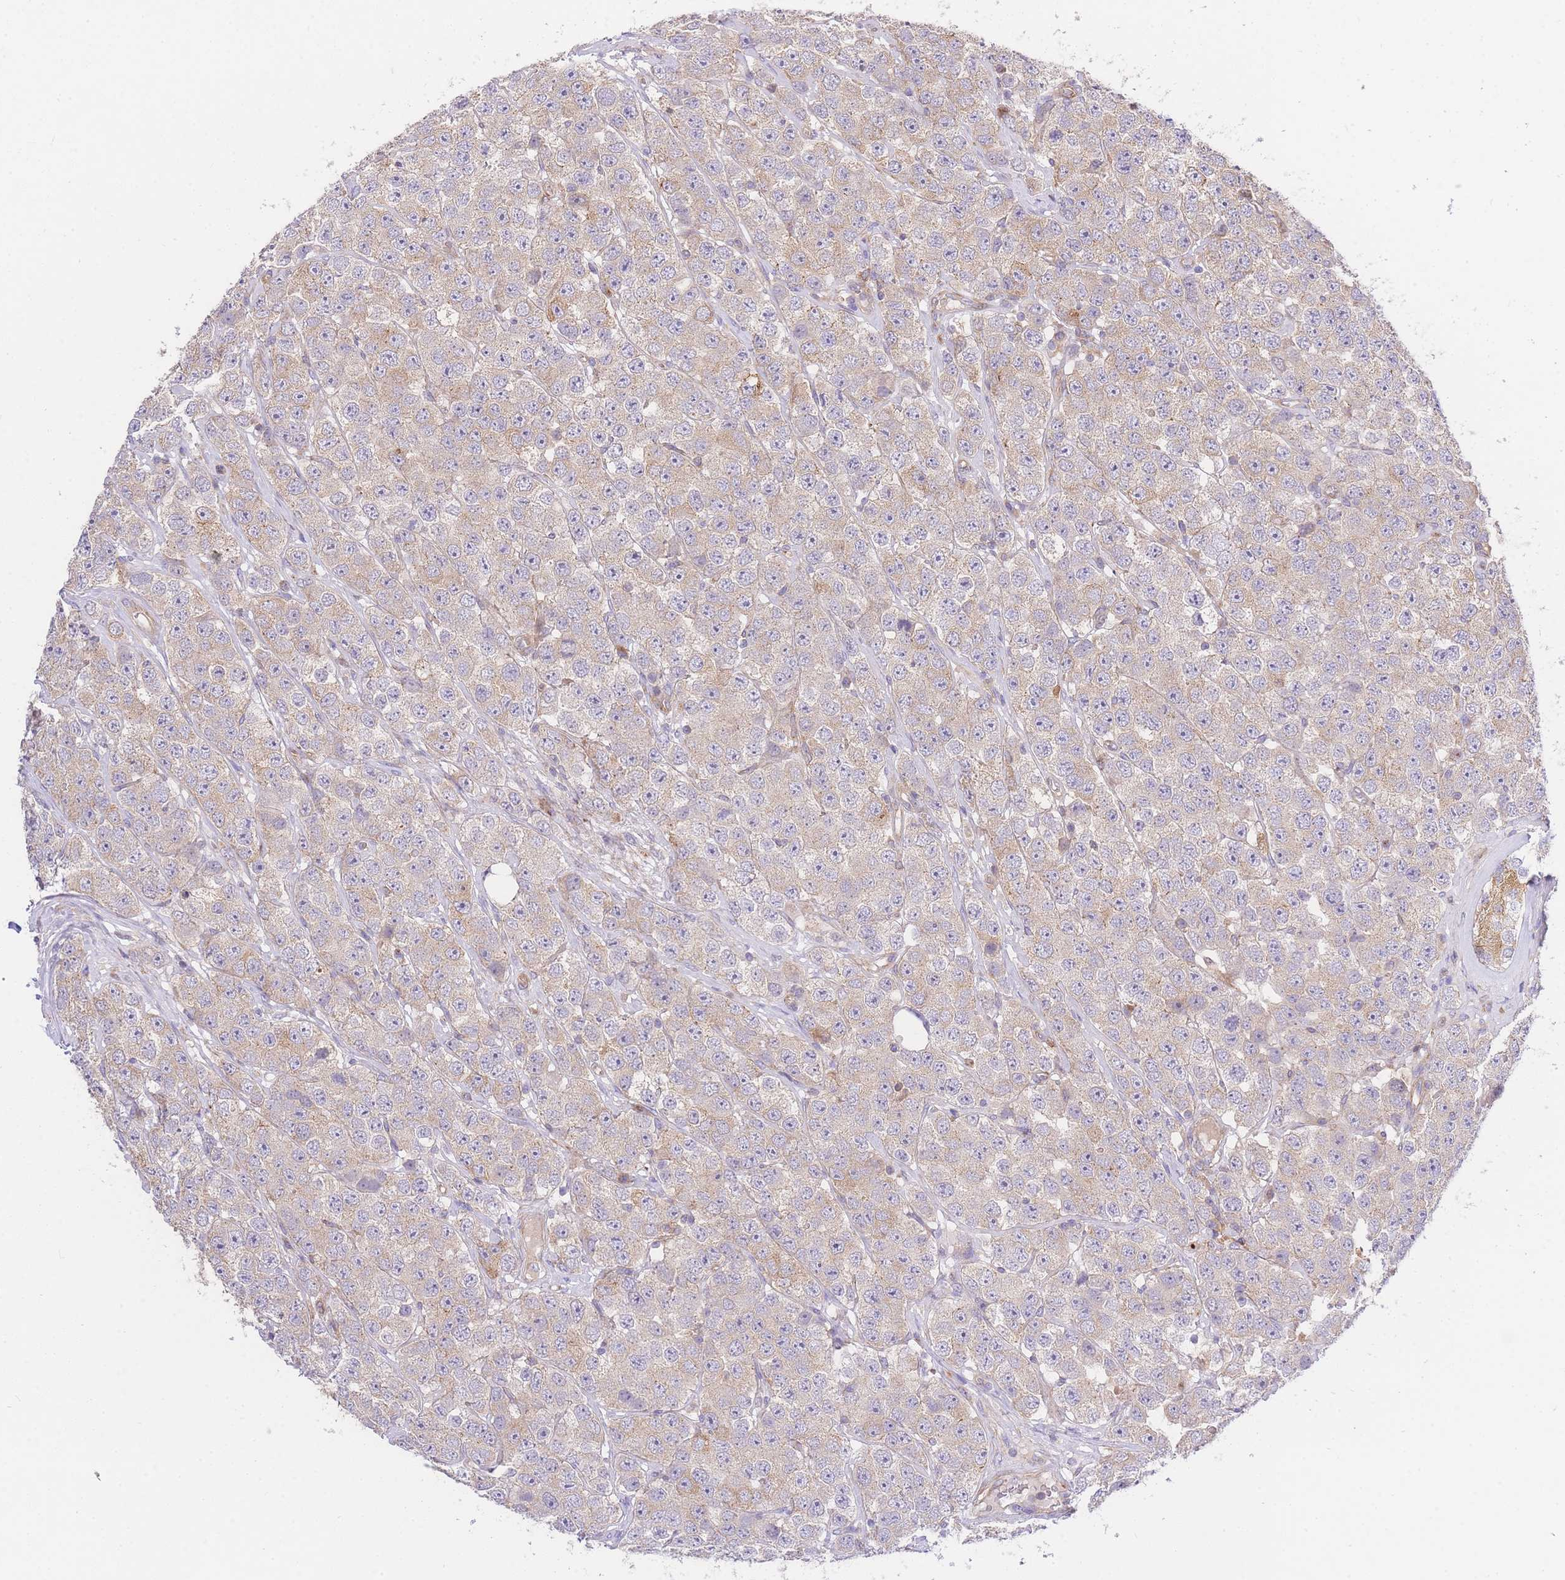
{"staining": {"intensity": "weak", "quantity": ">75%", "location": "cytoplasmic/membranous"}, "tissue": "testis cancer", "cell_type": "Tumor cells", "image_type": "cancer", "snomed": [{"axis": "morphology", "description": "Seminoma, NOS"}, {"axis": "topography", "description": "Testis"}], "caption": "Immunohistochemistry micrograph of seminoma (testis) stained for a protein (brown), which reveals low levels of weak cytoplasmic/membranous staining in approximately >75% of tumor cells.", "gene": "INSYN2B", "patient": {"sex": "male", "age": 28}}